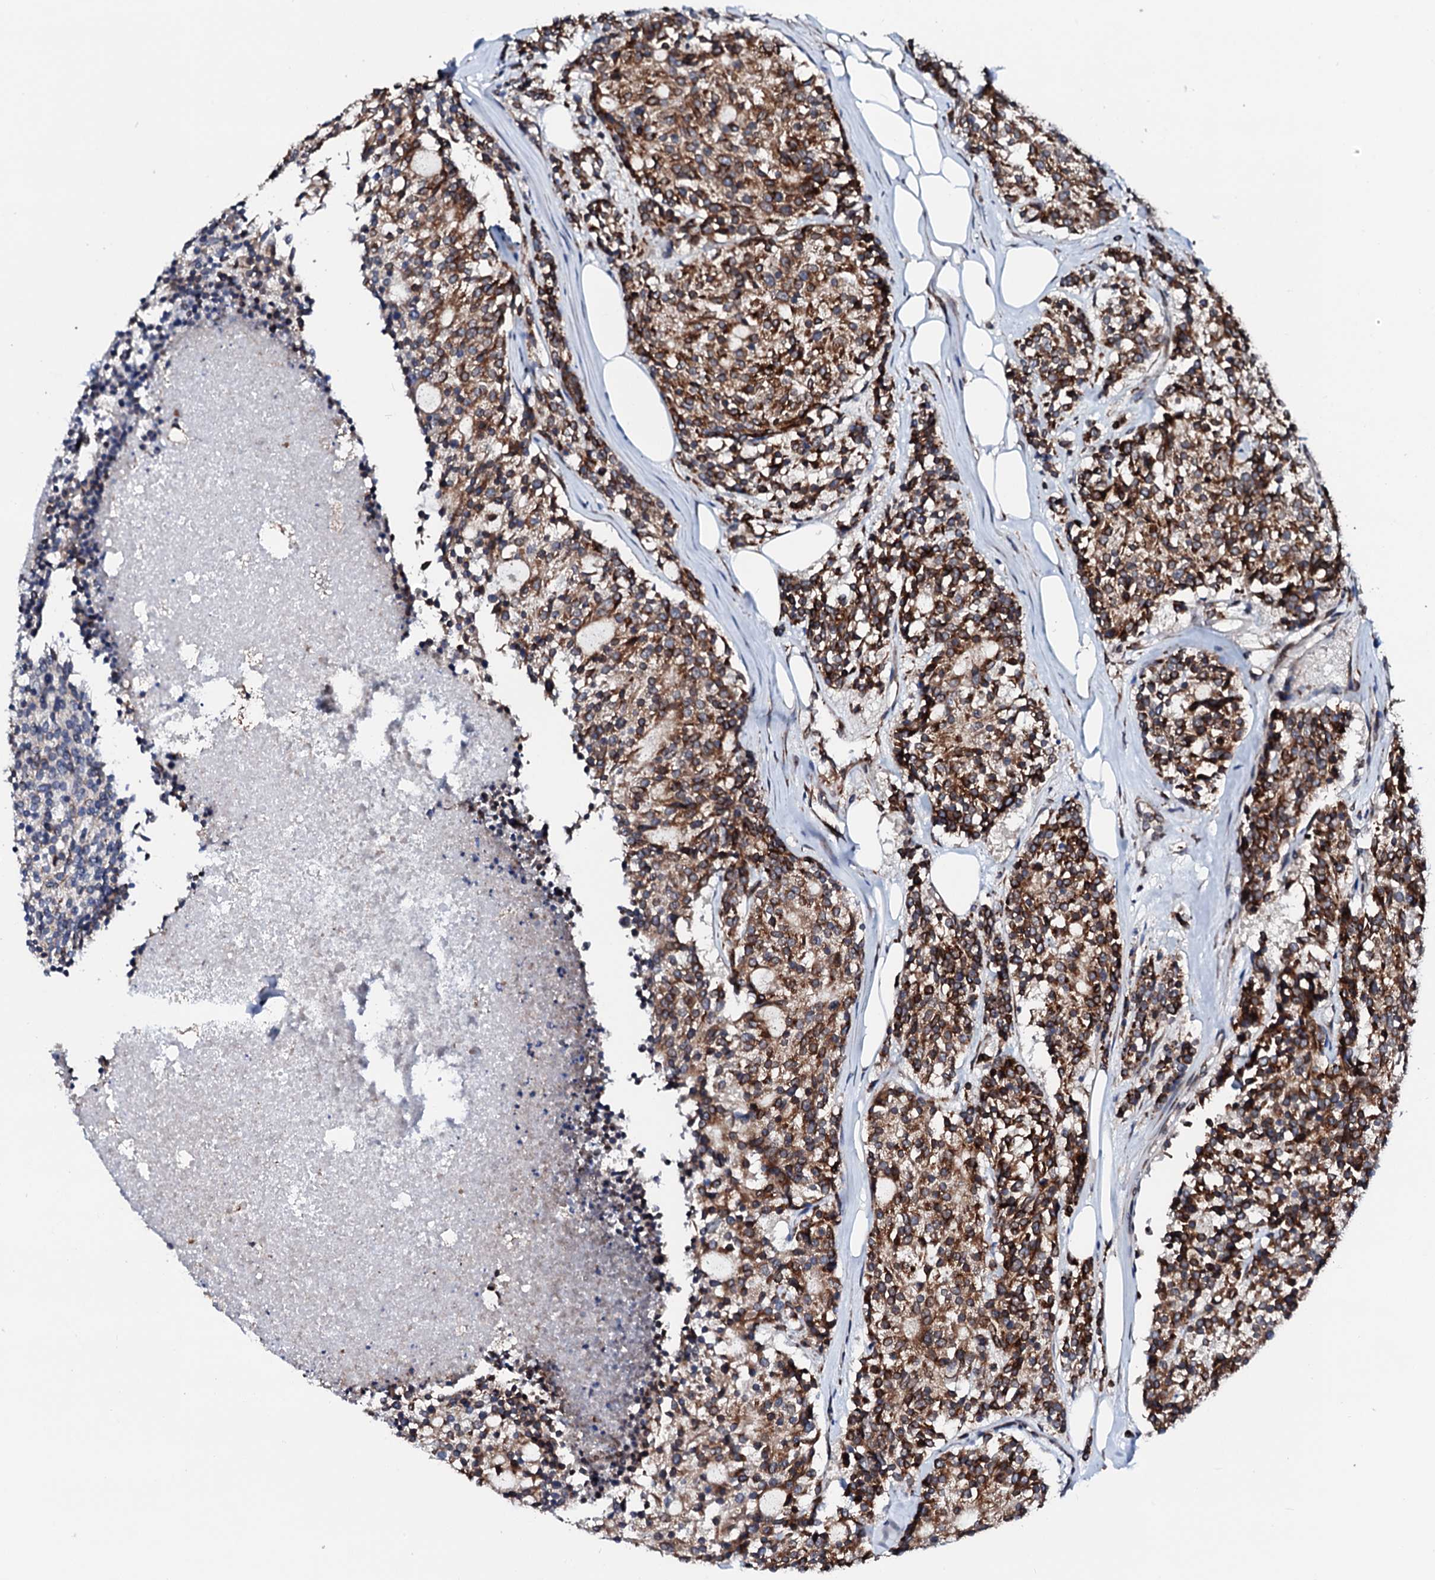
{"staining": {"intensity": "moderate", "quantity": ">75%", "location": "cytoplasmic/membranous"}, "tissue": "carcinoid", "cell_type": "Tumor cells", "image_type": "cancer", "snomed": [{"axis": "morphology", "description": "Carcinoid, malignant, NOS"}, {"axis": "topography", "description": "Pancreas"}], "caption": "IHC of human malignant carcinoid reveals medium levels of moderate cytoplasmic/membranous positivity in approximately >75% of tumor cells. (DAB = brown stain, brightfield microscopy at high magnification).", "gene": "TMCO3", "patient": {"sex": "female", "age": 54}}